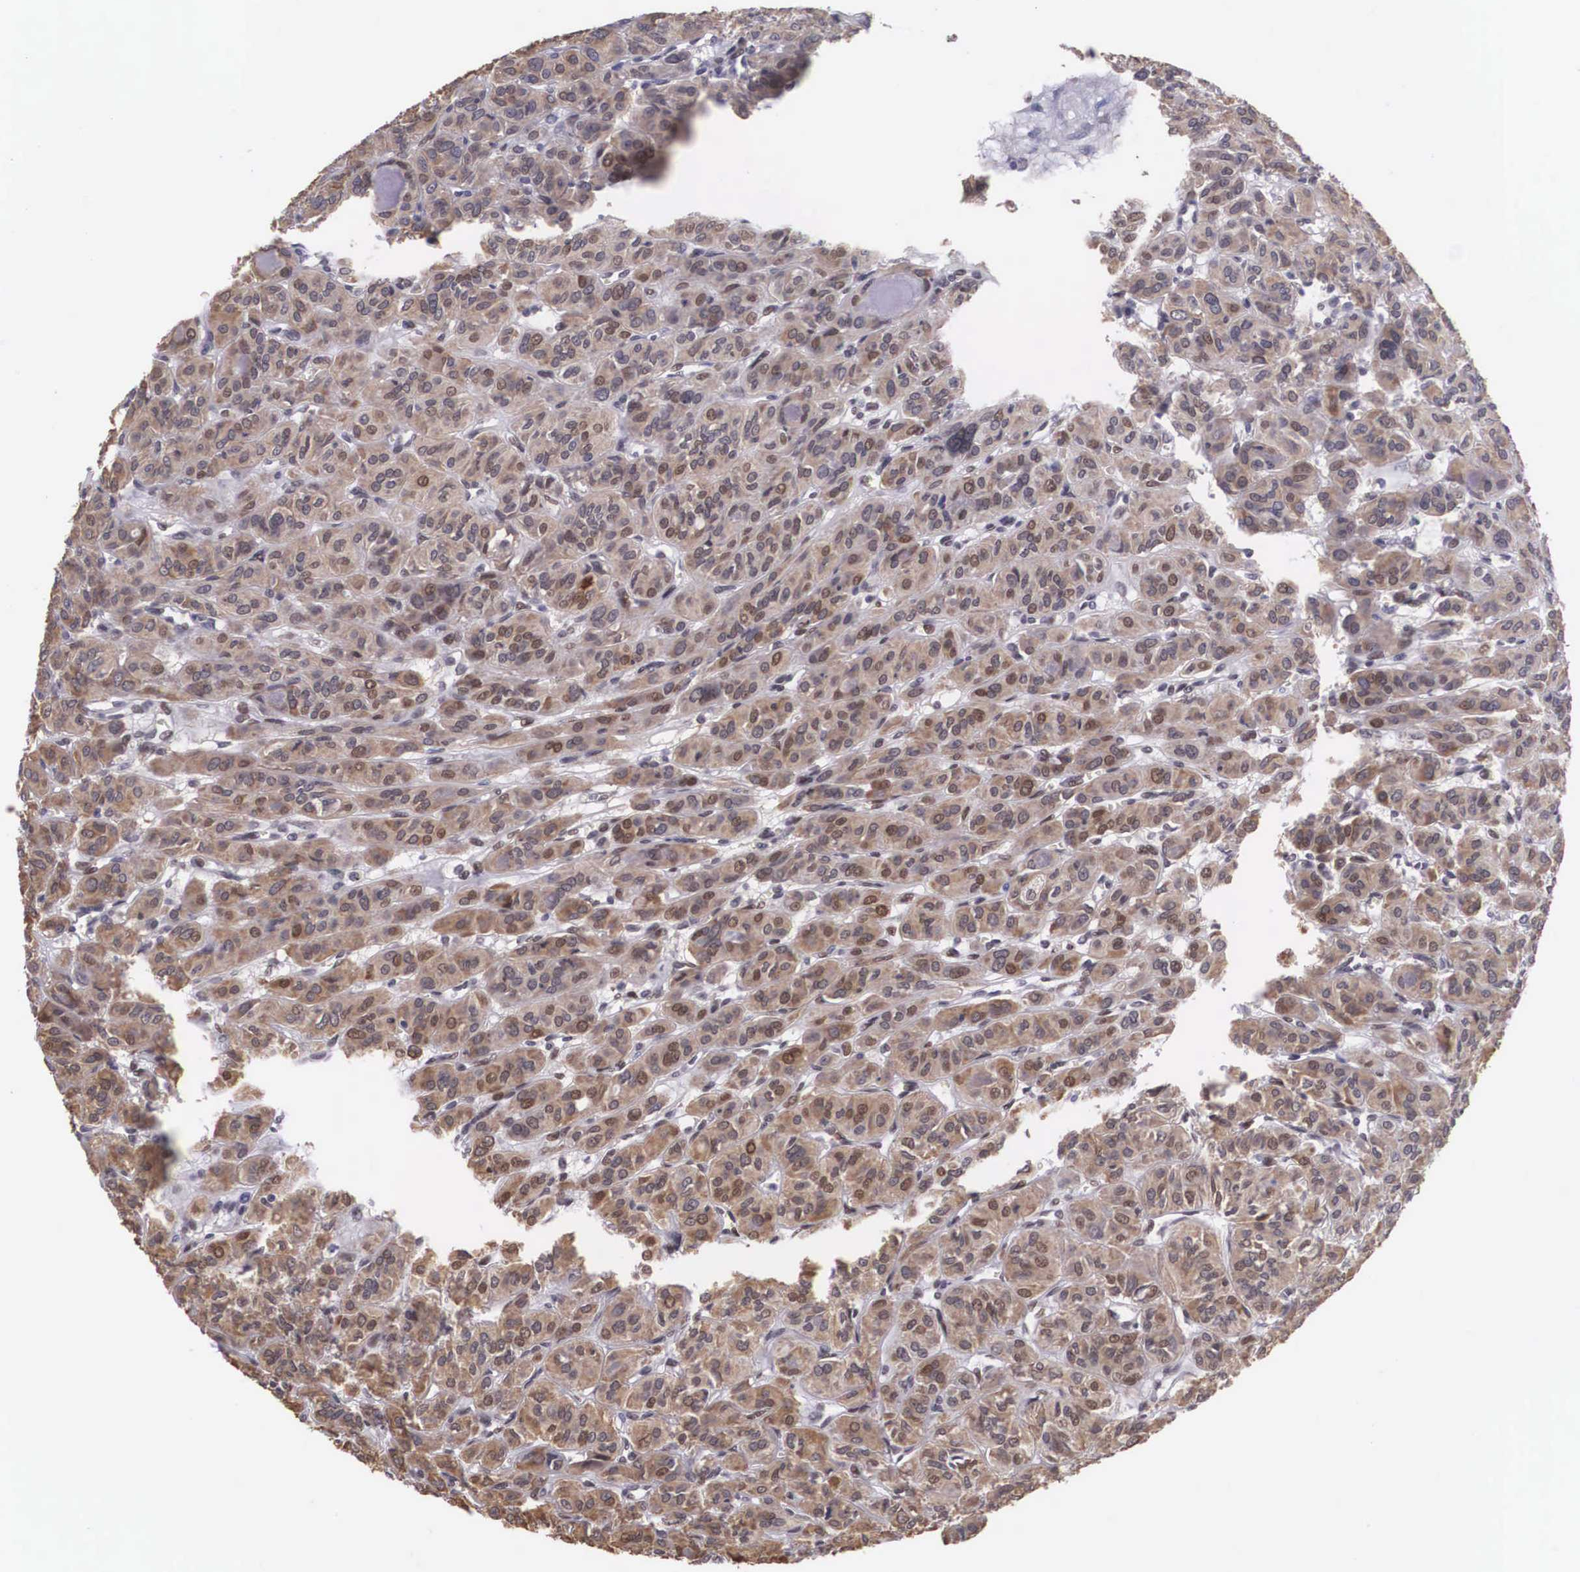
{"staining": {"intensity": "moderate", "quantity": ">75%", "location": "cytoplasmic/membranous"}, "tissue": "thyroid cancer", "cell_type": "Tumor cells", "image_type": "cancer", "snomed": [{"axis": "morphology", "description": "Follicular adenoma carcinoma, NOS"}, {"axis": "topography", "description": "Thyroid gland"}], "caption": "The image exhibits immunohistochemical staining of thyroid cancer. There is moderate cytoplasmic/membranous expression is present in about >75% of tumor cells.", "gene": "SLC25A21", "patient": {"sex": "female", "age": 71}}